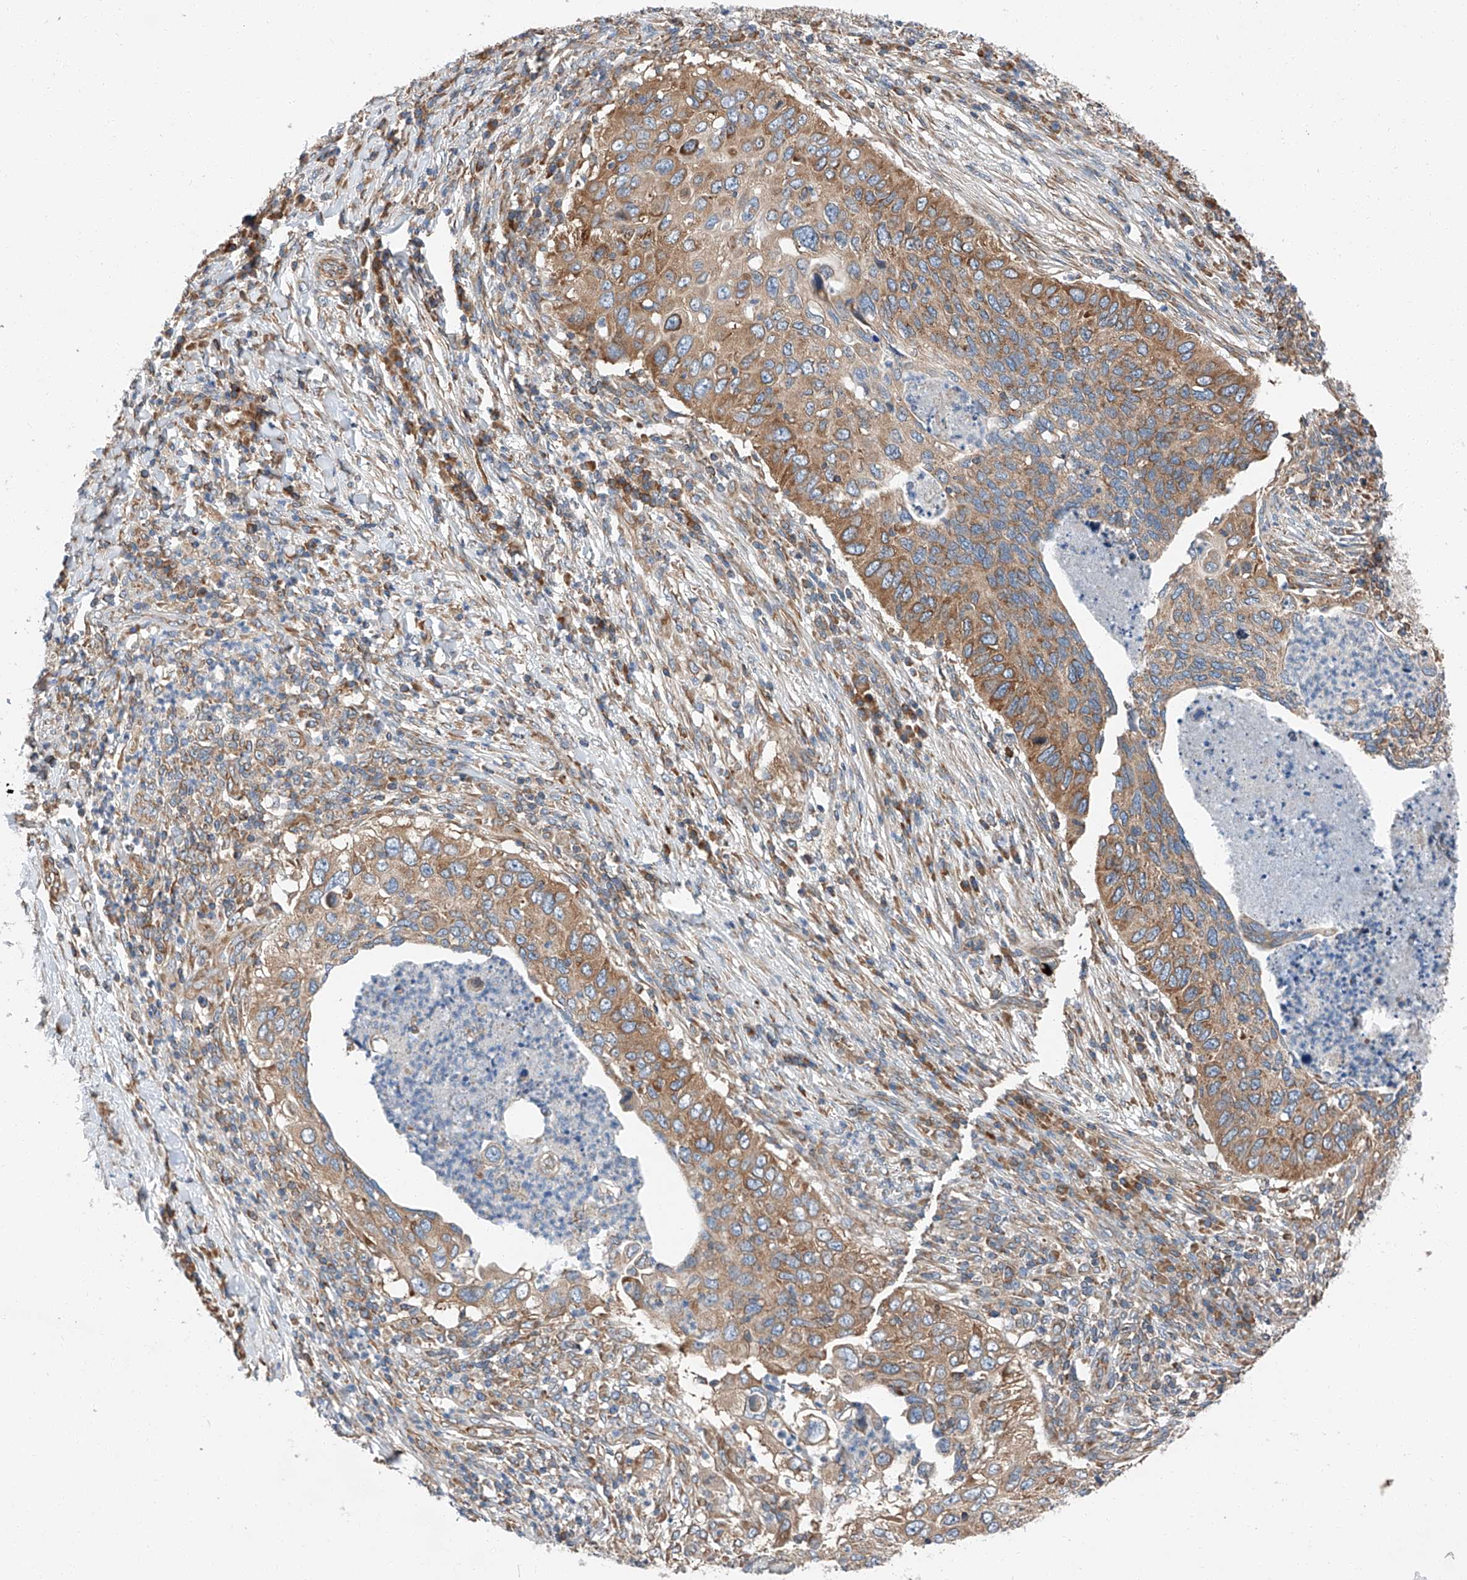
{"staining": {"intensity": "moderate", "quantity": ">75%", "location": "cytoplasmic/membranous"}, "tissue": "cervical cancer", "cell_type": "Tumor cells", "image_type": "cancer", "snomed": [{"axis": "morphology", "description": "Squamous cell carcinoma, NOS"}, {"axis": "topography", "description": "Cervix"}], "caption": "Immunohistochemistry (IHC) histopathology image of human cervical cancer (squamous cell carcinoma) stained for a protein (brown), which shows medium levels of moderate cytoplasmic/membranous positivity in approximately >75% of tumor cells.", "gene": "ZC3H15", "patient": {"sex": "female", "age": 38}}